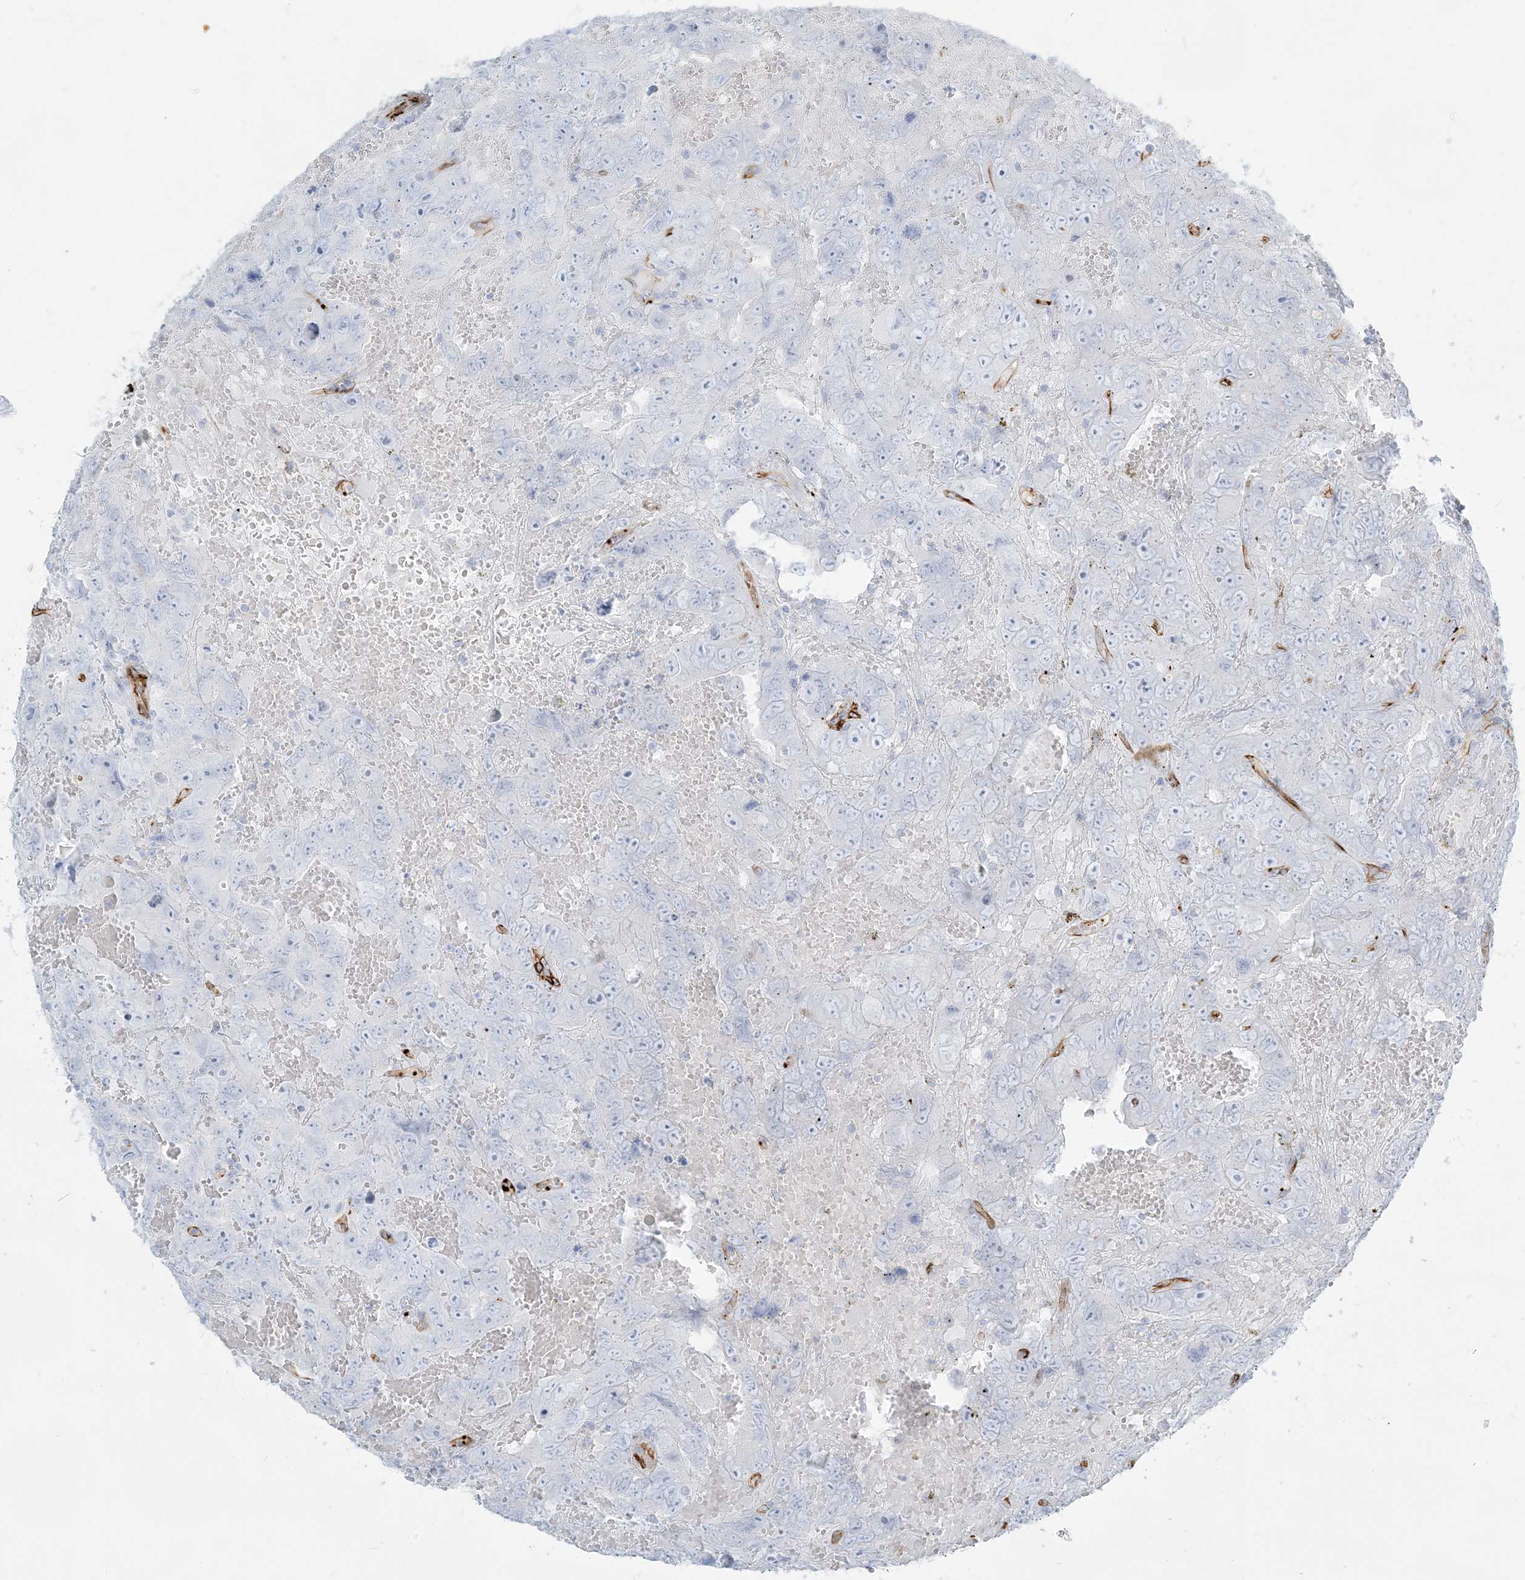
{"staining": {"intensity": "negative", "quantity": "none", "location": "none"}, "tissue": "testis cancer", "cell_type": "Tumor cells", "image_type": "cancer", "snomed": [{"axis": "morphology", "description": "Carcinoma, Embryonal, NOS"}, {"axis": "topography", "description": "Testis"}], "caption": "IHC of human testis cancer (embryonal carcinoma) displays no expression in tumor cells.", "gene": "EPS8L3", "patient": {"sex": "male", "age": 45}}